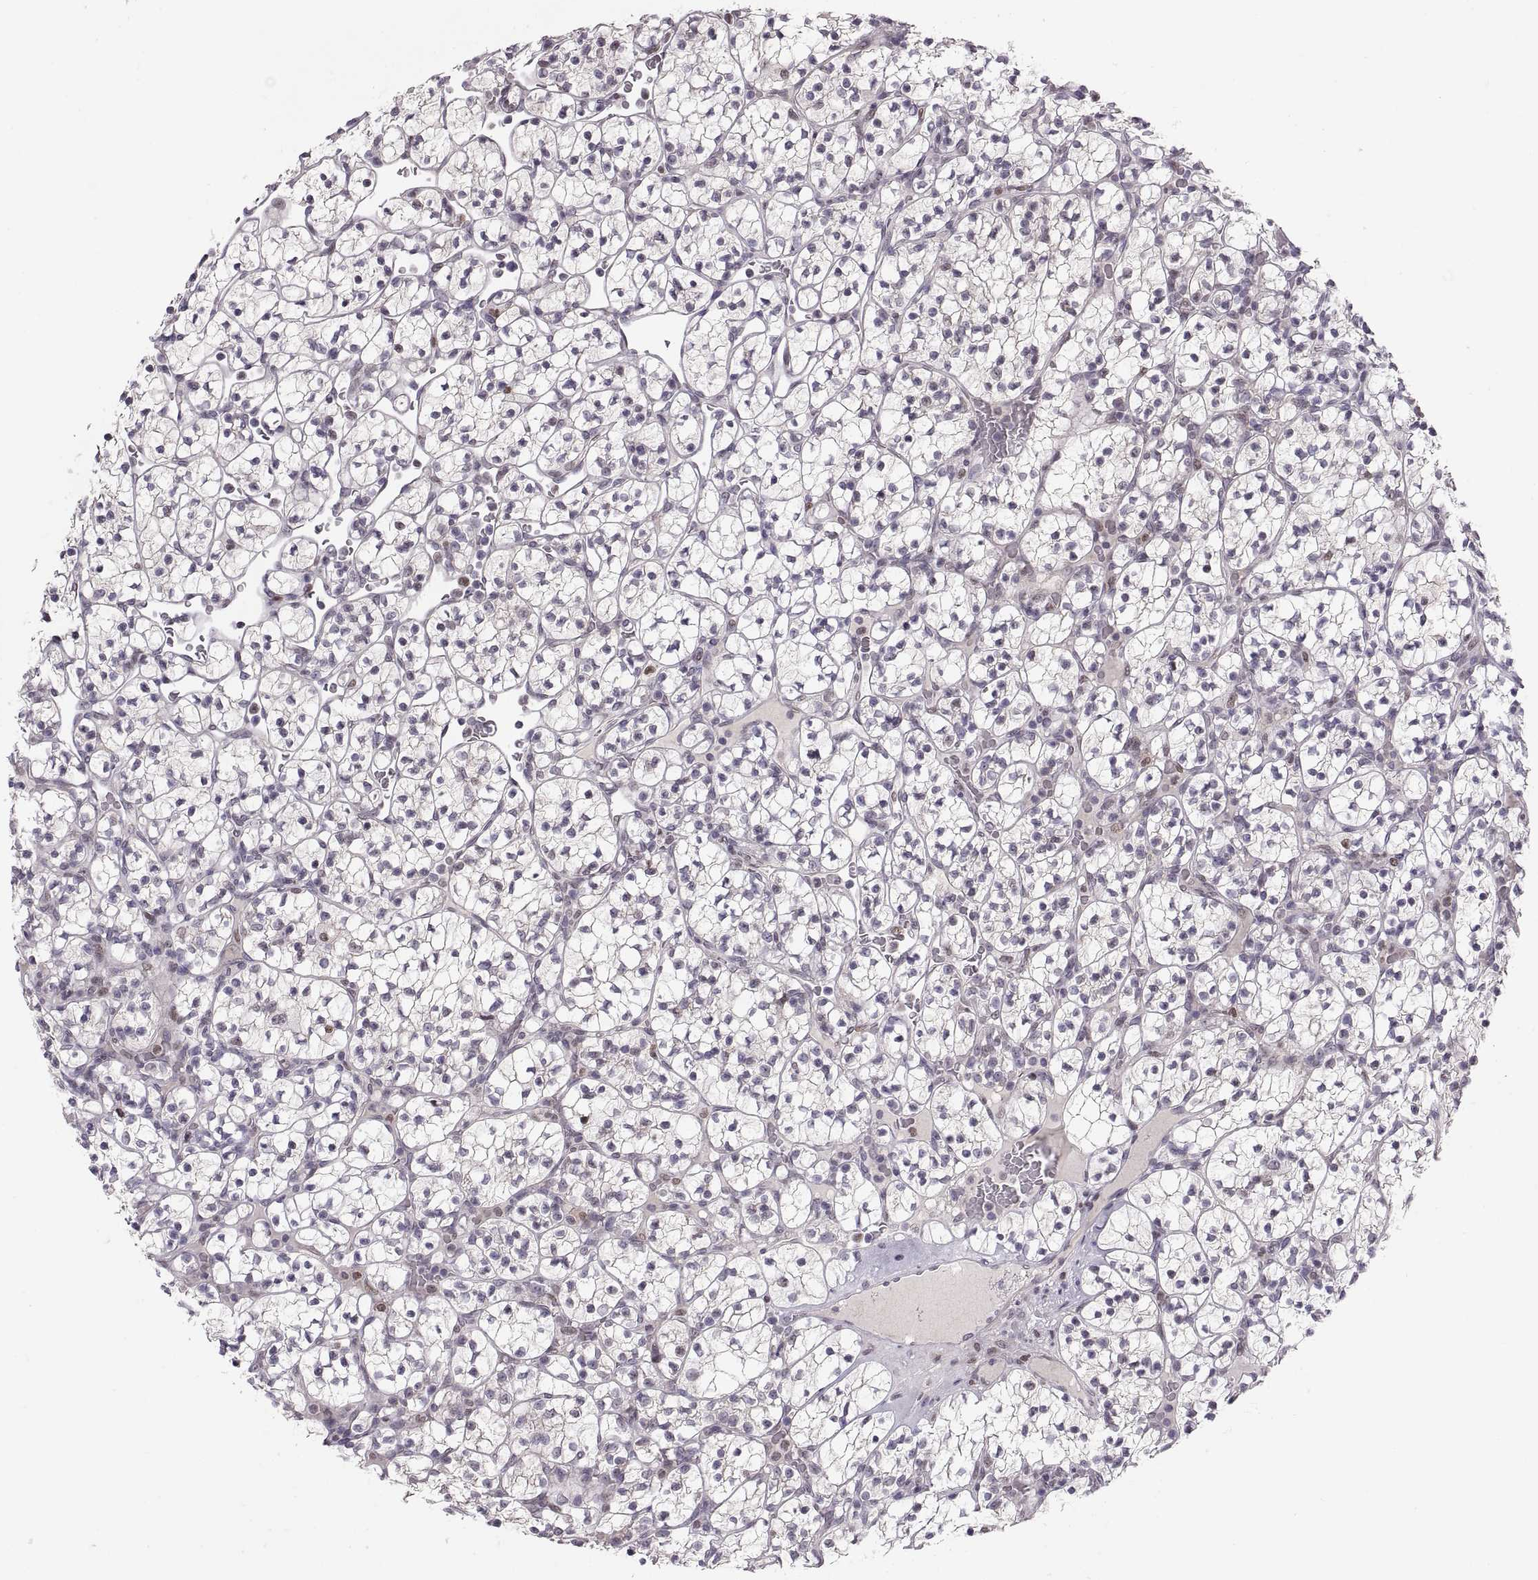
{"staining": {"intensity": "negative", "quantity": "none", "location": "none"}, "tissue": "renal cancer", "cell_type": "Tumor cells", "image_type": "cancer", "snomed": [{"axis": "morphology", "description": "Adenocarcinoma, NOS"}, {"axis": "topography", "description": "Kidney"}], "caption": "Tumor cells show no significant protein expression in adenocarcinoma (renal). (DAB immunohistochemistry (IHC) visualized using brightfield microscopy, high magnification).", "gene": "SNAI1", "patient": {"sex": "female", "age": 89}}